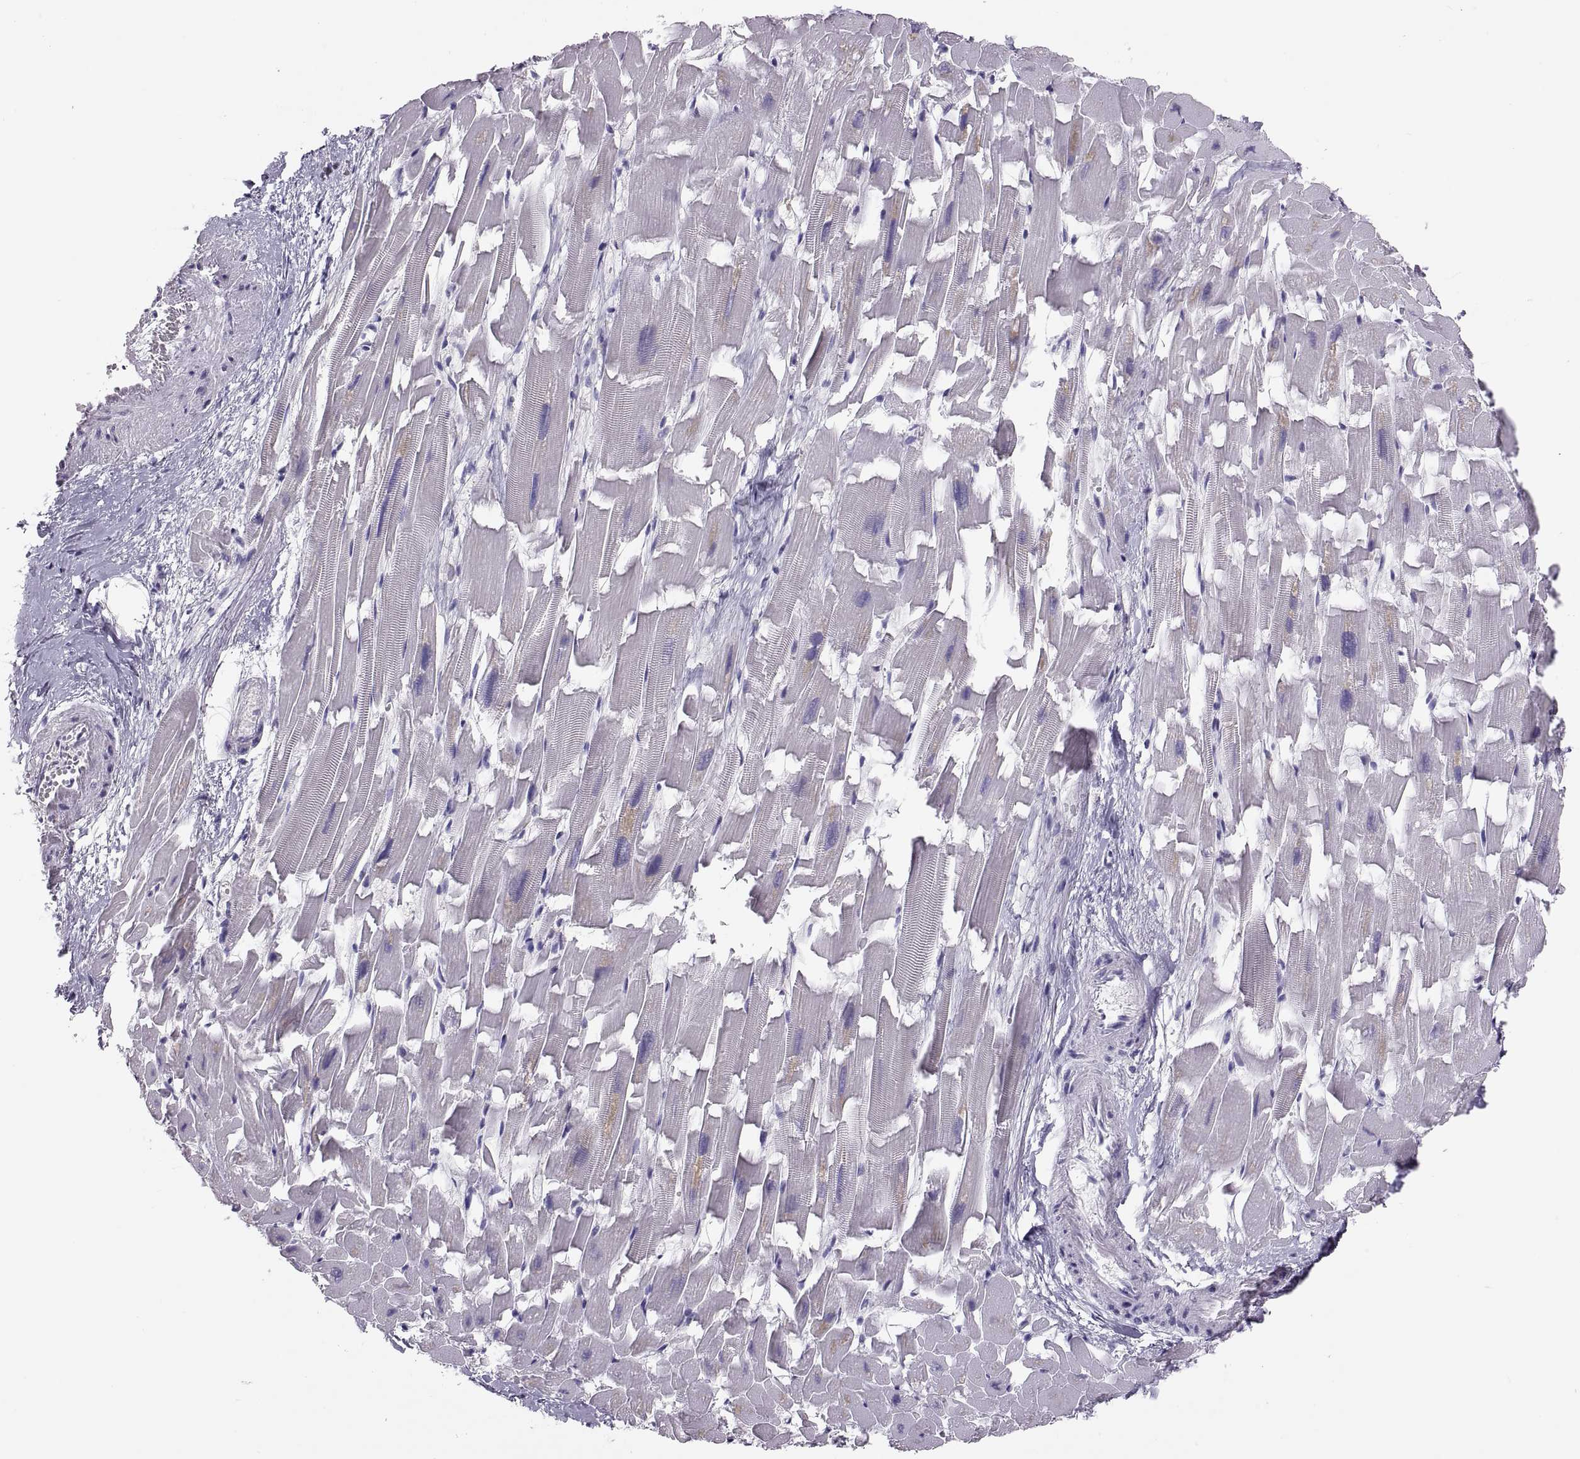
{"staining": {"intensity": "negative", "quantity": "none", "location": "none"}, "tissue": "heart muscle", "cell_type": "Cardiomyocytes", "image_type": "normal", "snomed": [{"axis": "morphology", "description": "Normal tissue, NOS"}, {"axis": "topography", "description": "Heart"}], "caption": "This photomicrograph is of normal heart muscle stained with immunohistochemistry to label a protein in brown with the nuclei are counter-stained blue. There is no staining in cardiomyocytes.", "gene": "TTC21A", "patient": {"sex": "female", "age": 64}}